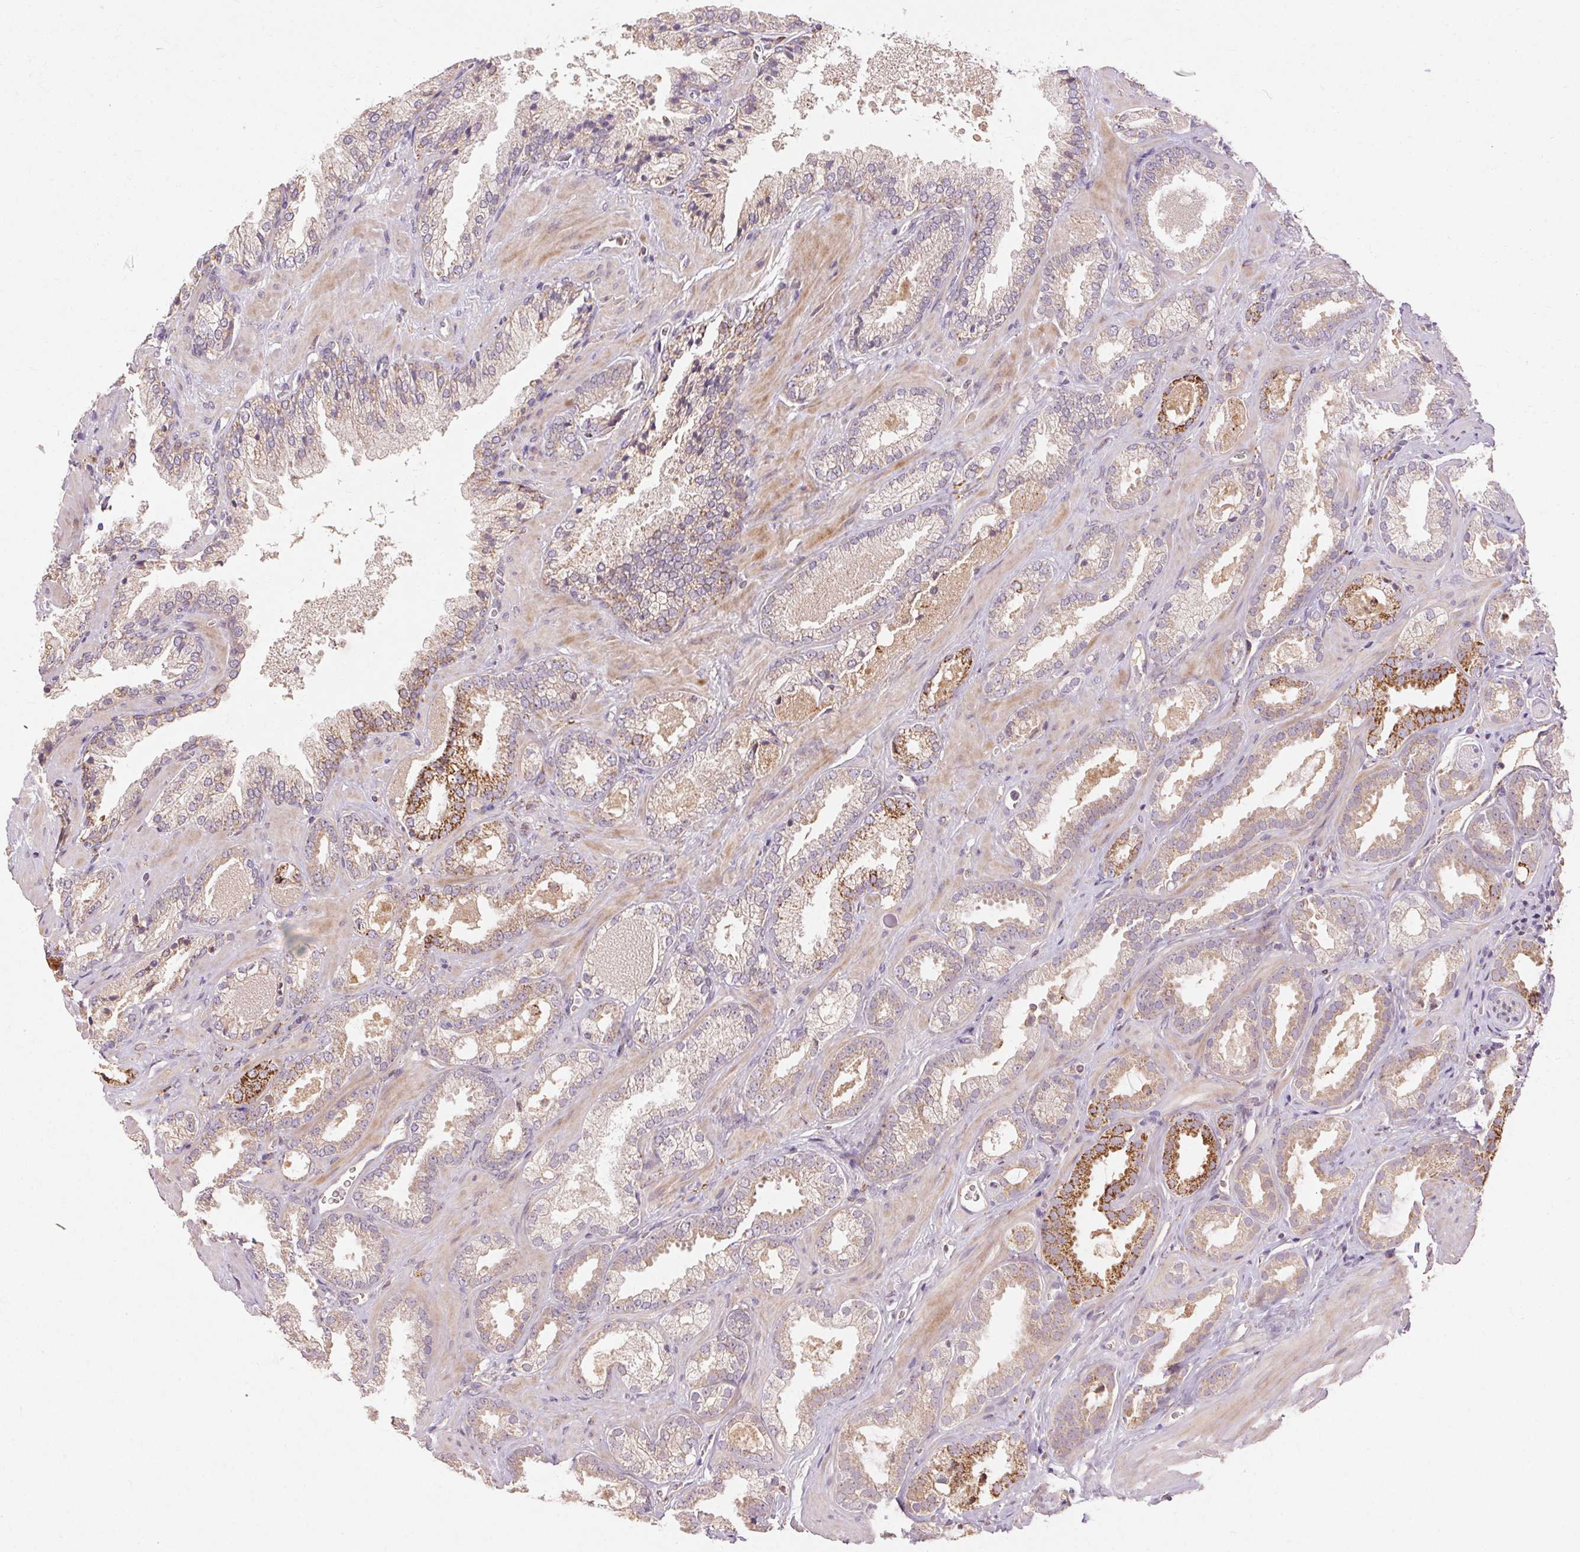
{"staining": {"intensity": "strong", "quantity": "<25%", "location": "cytoplasmic/membranous"}, "tissue": "prostate cancer", "cell_type": "Tumor cells", "image_type": "cancer", "snomed": [{"axis": "morphology", "description": "Adenocarcinoma, Low grade"}, {"axis": "topography", "description": "Prostate"}], "caption": "Protein staining of prostate cancer tissue displays strong cytoplasmic/membranous positivity in approximately <25% of tumor cells.", "gene": "REP15", "patient": {"sex": "male", "age": 62}}